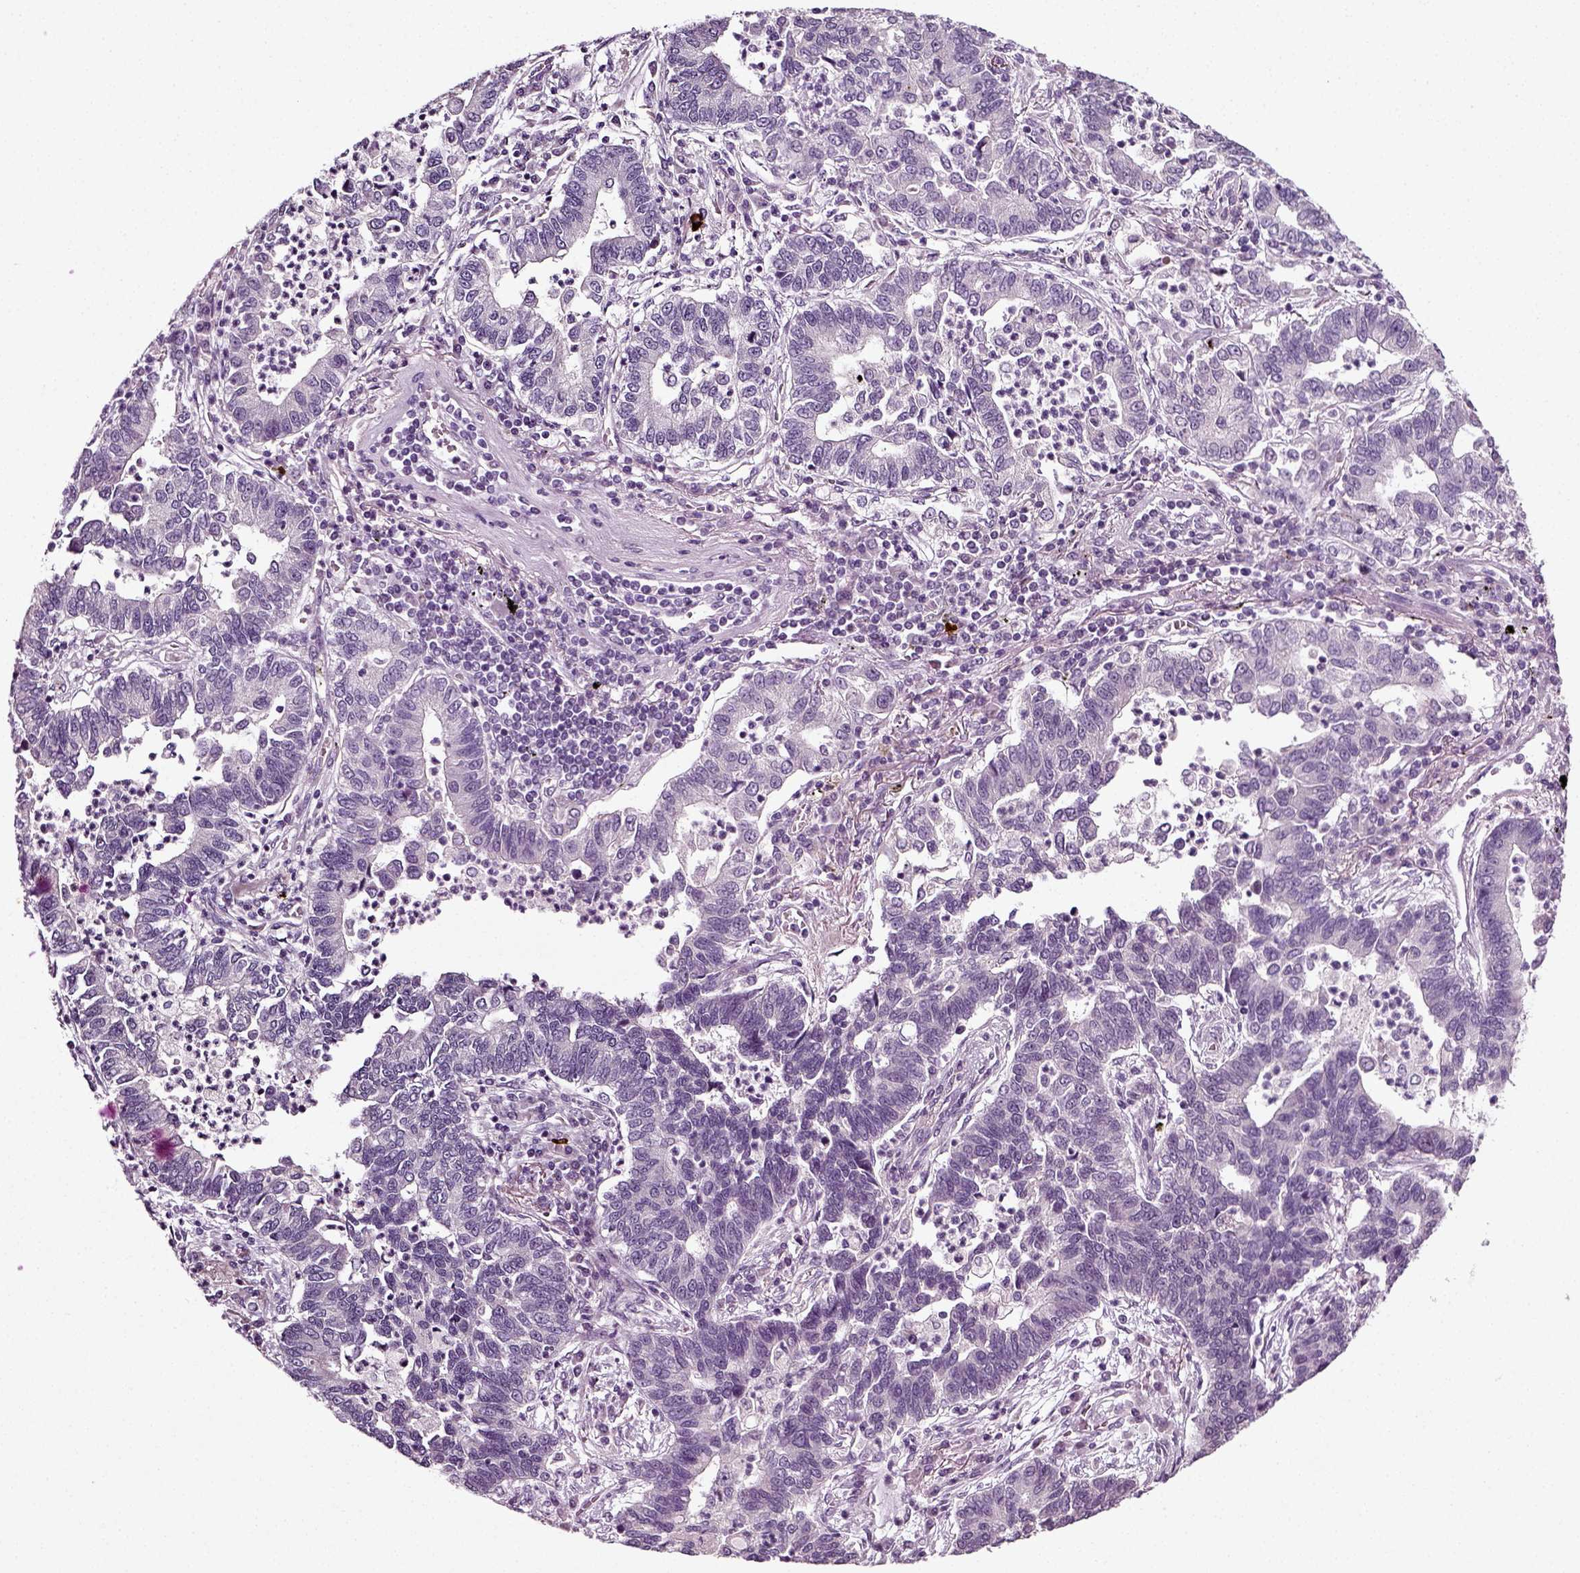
{"staining": {"intensity": "negative", "quantity": "none", "location": "none"}, "tissue": "lung cancer", "cell_type": "Tumor cells", "image_type": "cancer", "snomed": [{"axis": "morphology", "description": "Adenocarcinoma, NOS"}, {"axis": "topography", "description": "Lung"}], "caption": "Immunohistochemistry of lung cancer (adenocarcinoma) shows no expression in tumor cells.", "gene": "SYNGAP1", "patient": {"sex": "female", "age": 57}}